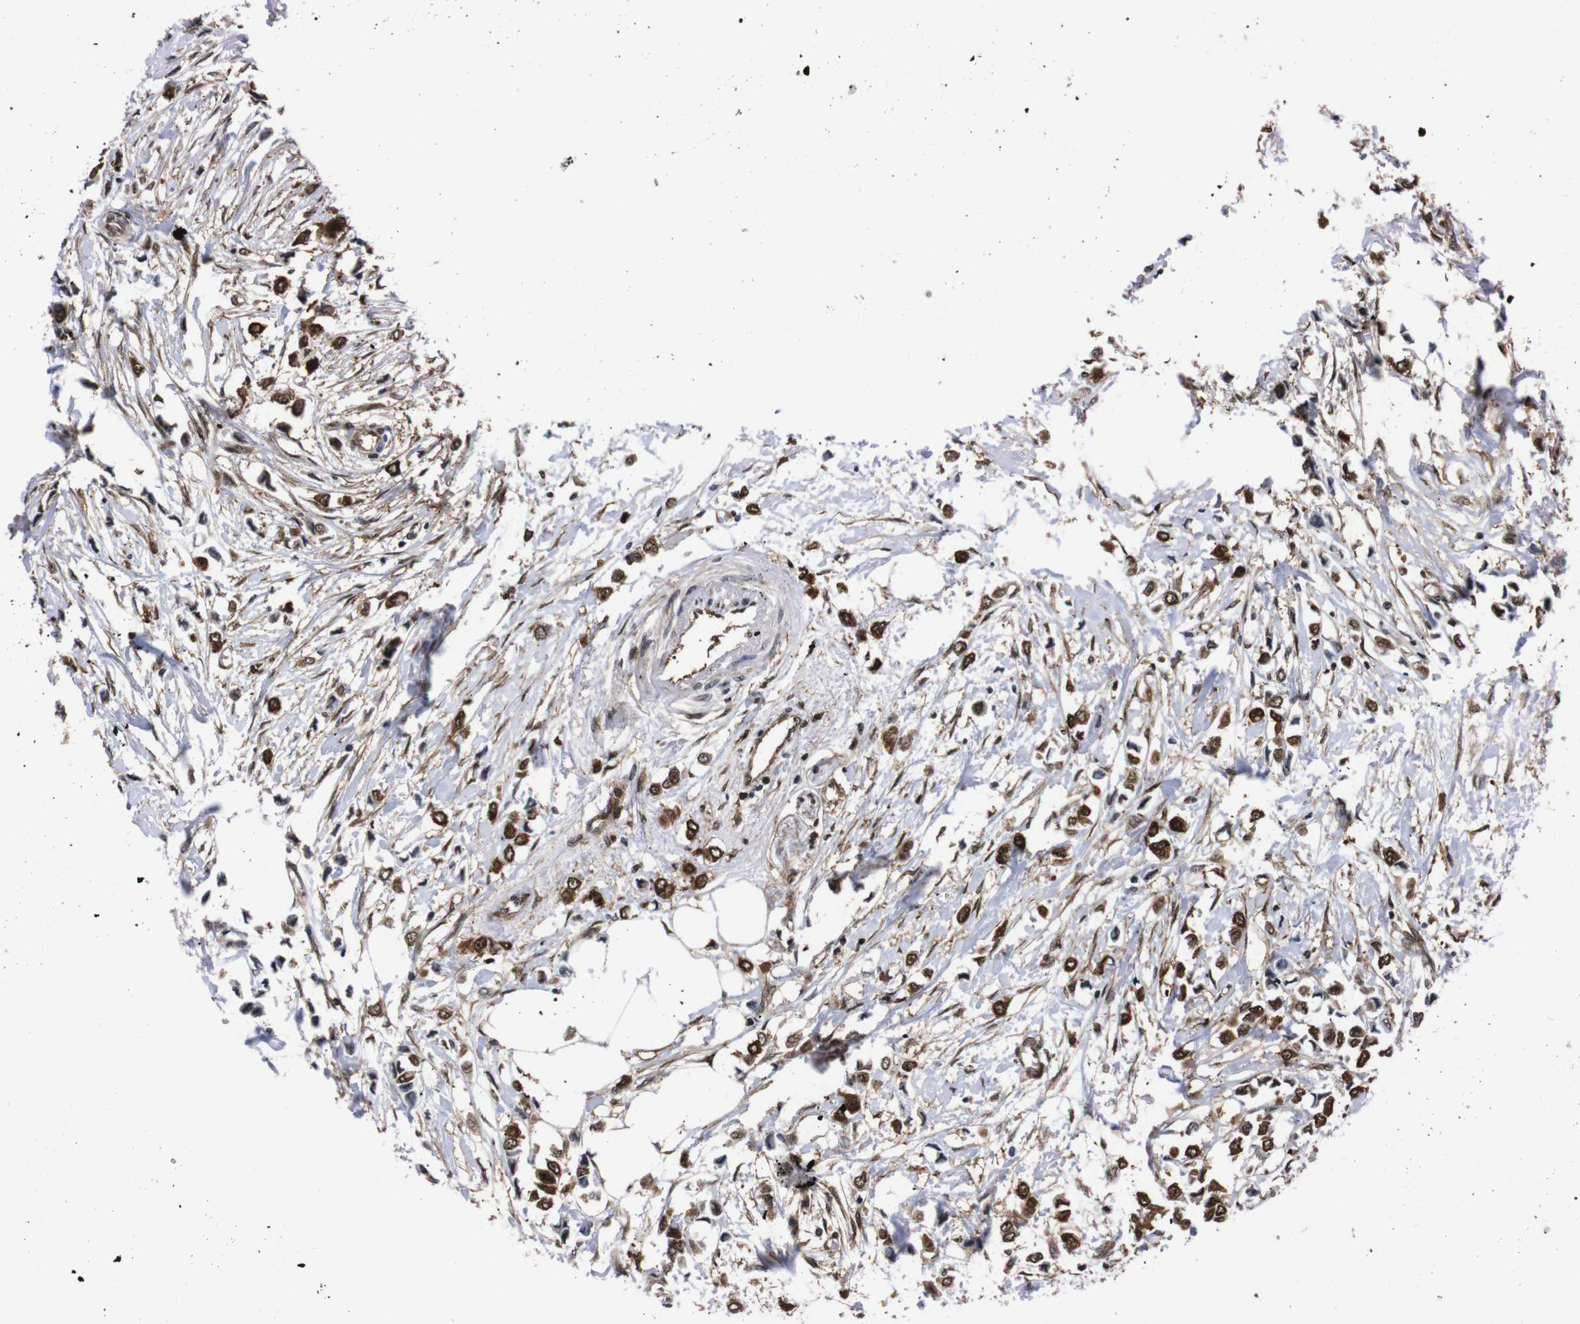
{"staining": {"intensity": "strong", "quantity": ">75%", "location": "cytoplasmic/membranous,nuclear"}, "tissue": "breast cancer", "cell_type": "Tumor cells", "image_type": "cancer", "snomed": [{"axis": "morphology", "description": "Lobular carcinoma"}, {"axis": "topography", "description": "Breast"}], "caption": "The image displays immunohistochemical staining of breast cancer. There is strong cytoplasmic/membranous and nuclear staining is seen in approximately >75% of tumor cells.", "gene": "UBQLN2", "patient": {"sex": "female", "age": 51}}